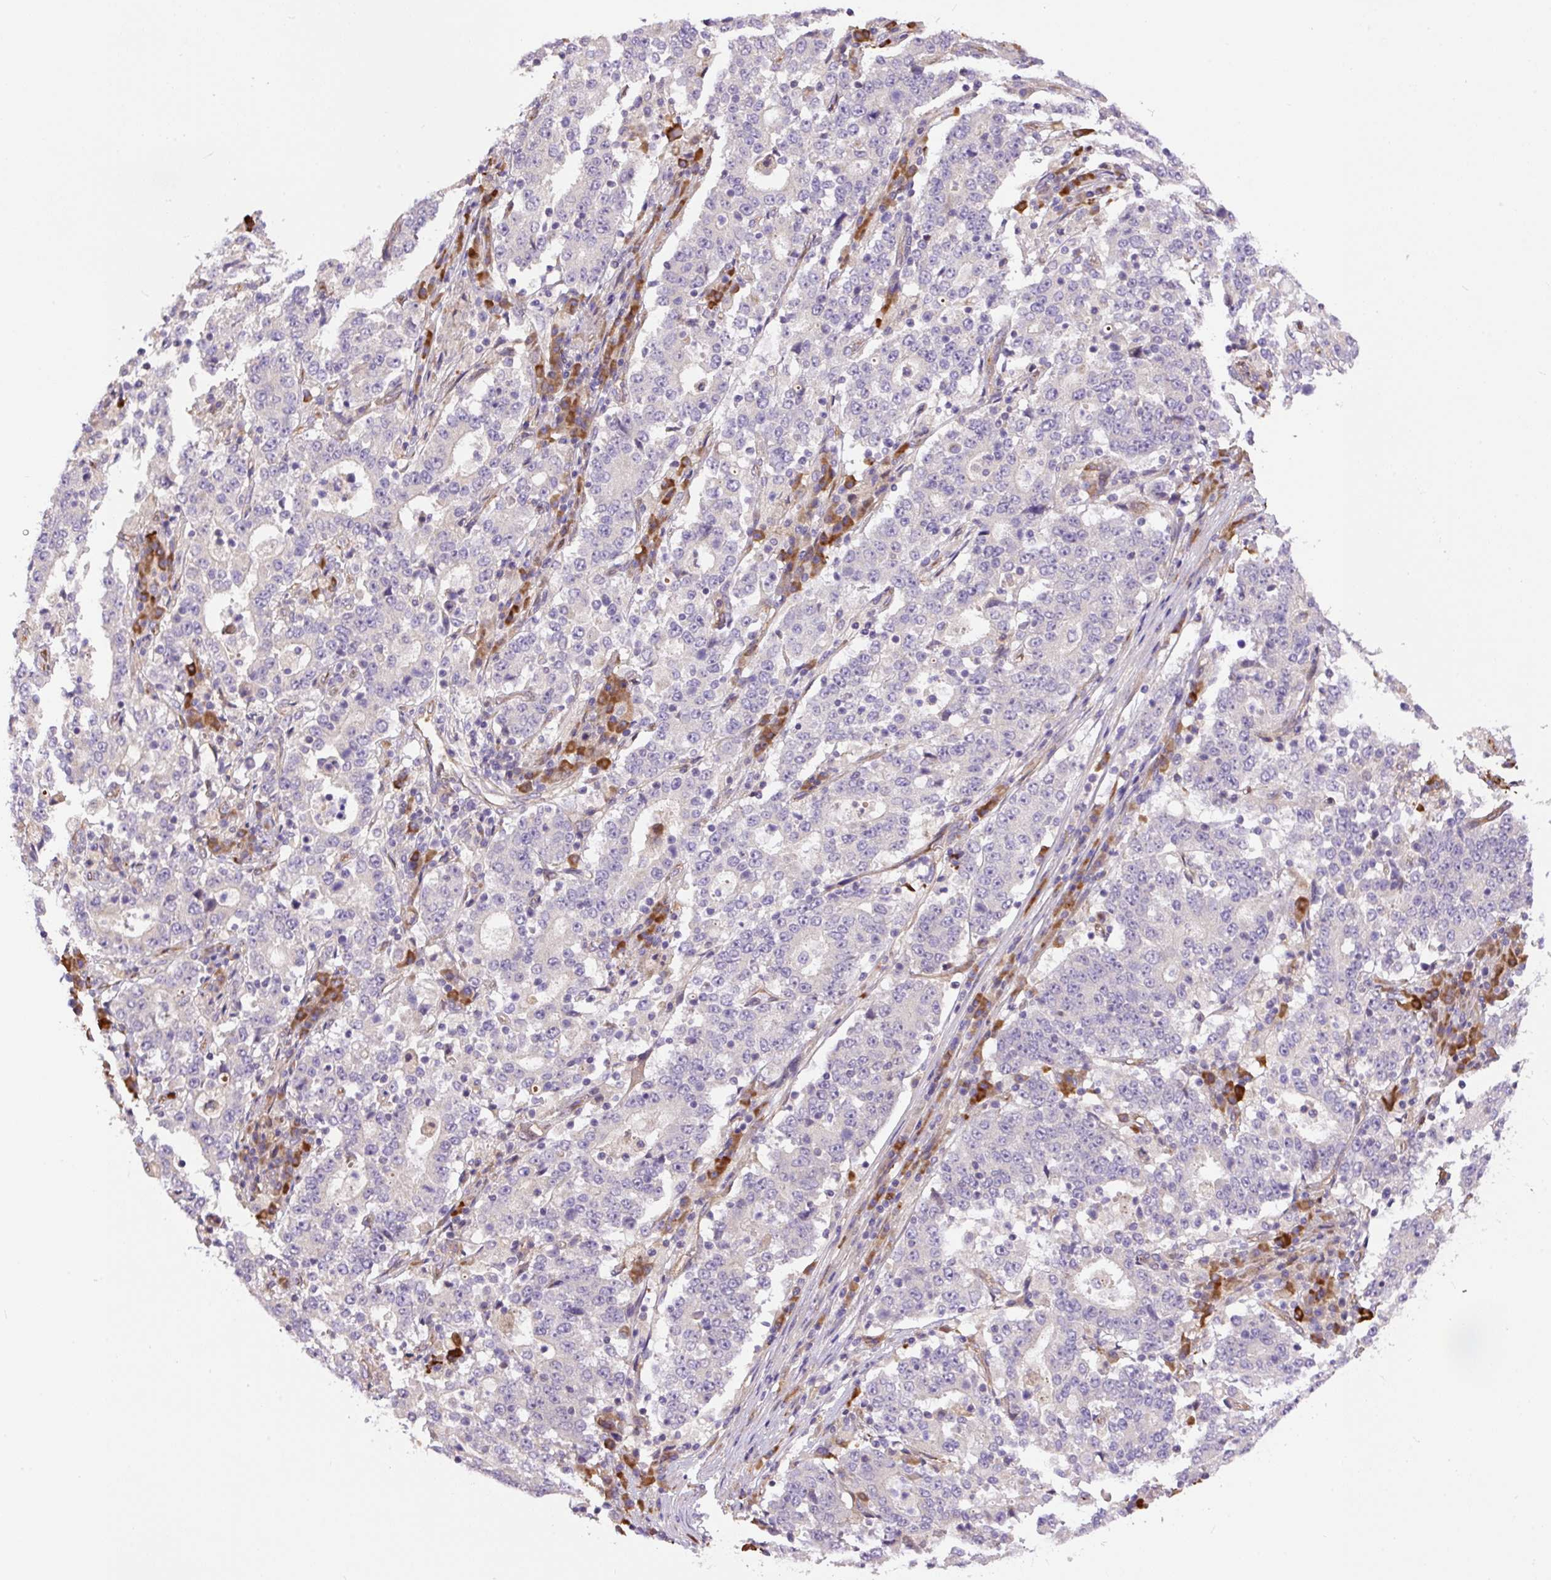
{"staining": {"intensity": "negative", "quantity": "none", "location": "none"}, "tissue": "stomach cancer", "cell_type": "Tumor cells", "image_type": "cancer", "snomed": [{"axis": "morphology", "description": "Adenocarcinoma, NOS"}, {"axis": "topography", "description": "Stomach"}], "caption": "Stomach cancer (adenocarcinoma) was stained to show a protein in brown. There is no significant expression in tumor cells.", "gene": "PPME1", "patient": {"sex": "male", "age": 59}}